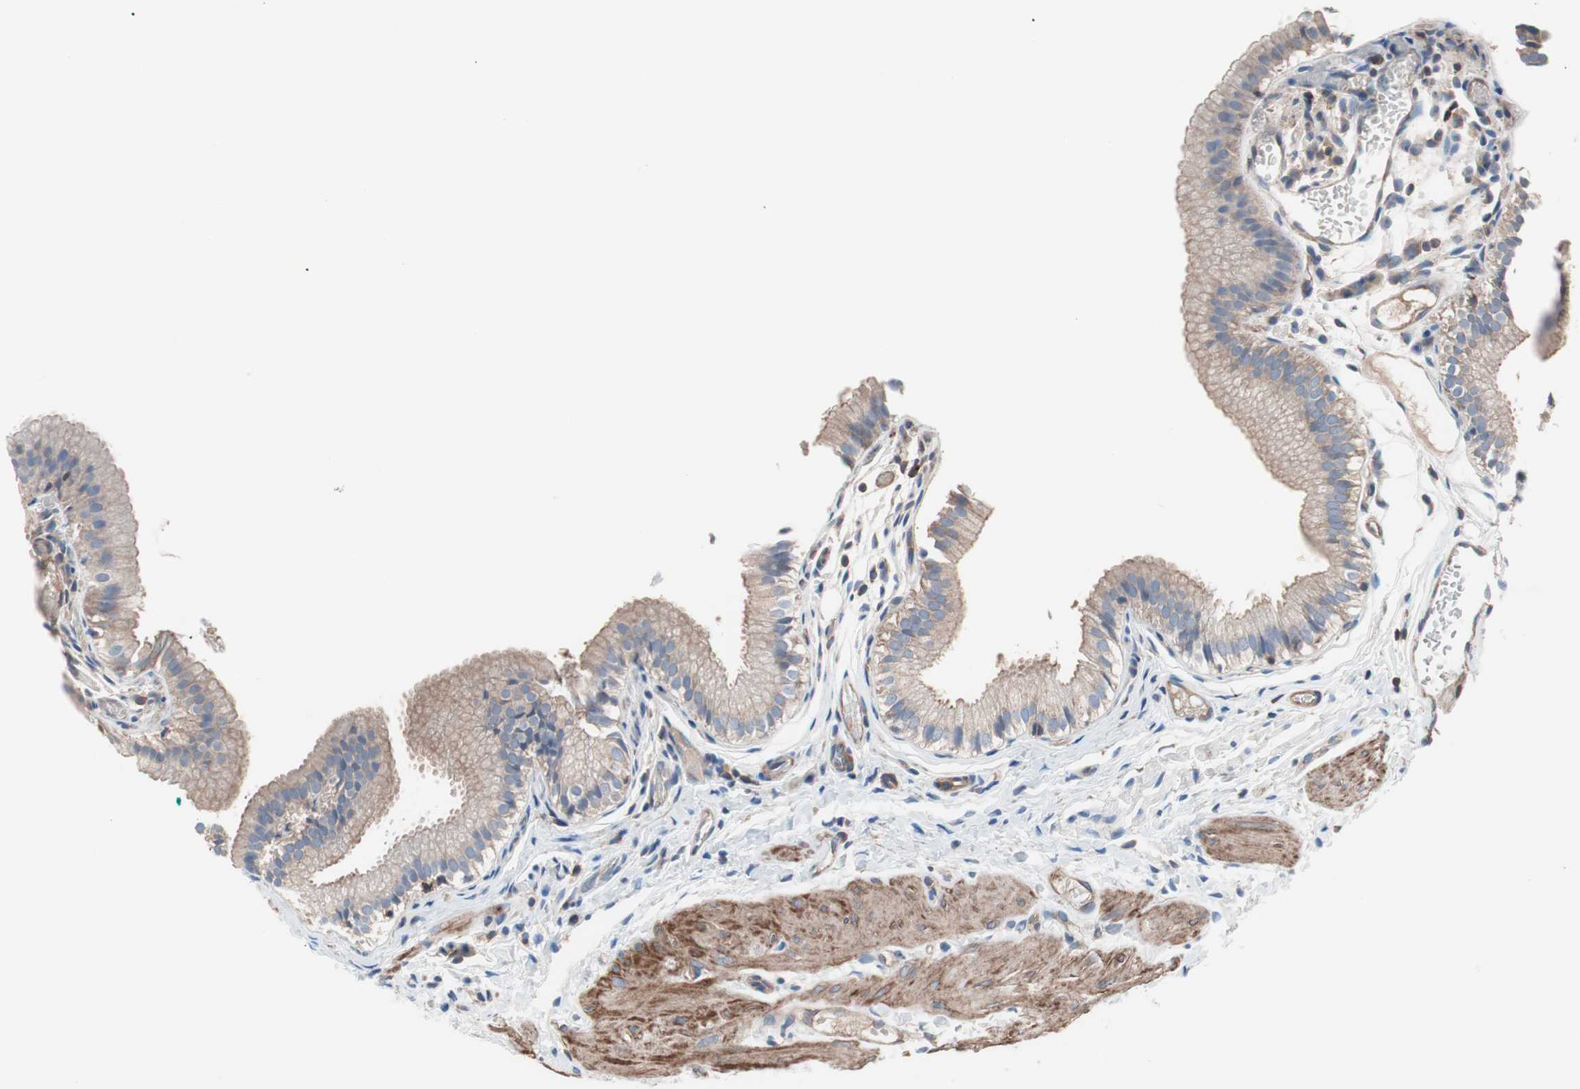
{"staining": {"intensity": "weak", "quantity": ">75%", "location": "cytoplasmic/membranous"}, "tissue": "gallbladder", "cell_type": "Glandular cells", "image_type": "normal", "snomed": [{"axis": "morphology", "description": "Normal tissue, NOS"}, {"axis": "topography", "description": "Gallbladder"}], "caption": "The image displays a brown stain indicating the presence of a protein in the cytoplasmic/membranous of glandular cells in gallbladder. The protein of interest is stained brown, and the nuclei are stained in blue (DAB IHC with brightfield microscopy, high magnification).", "gene": "GPR160", "patient": {"sex": "female", "age": 26}}